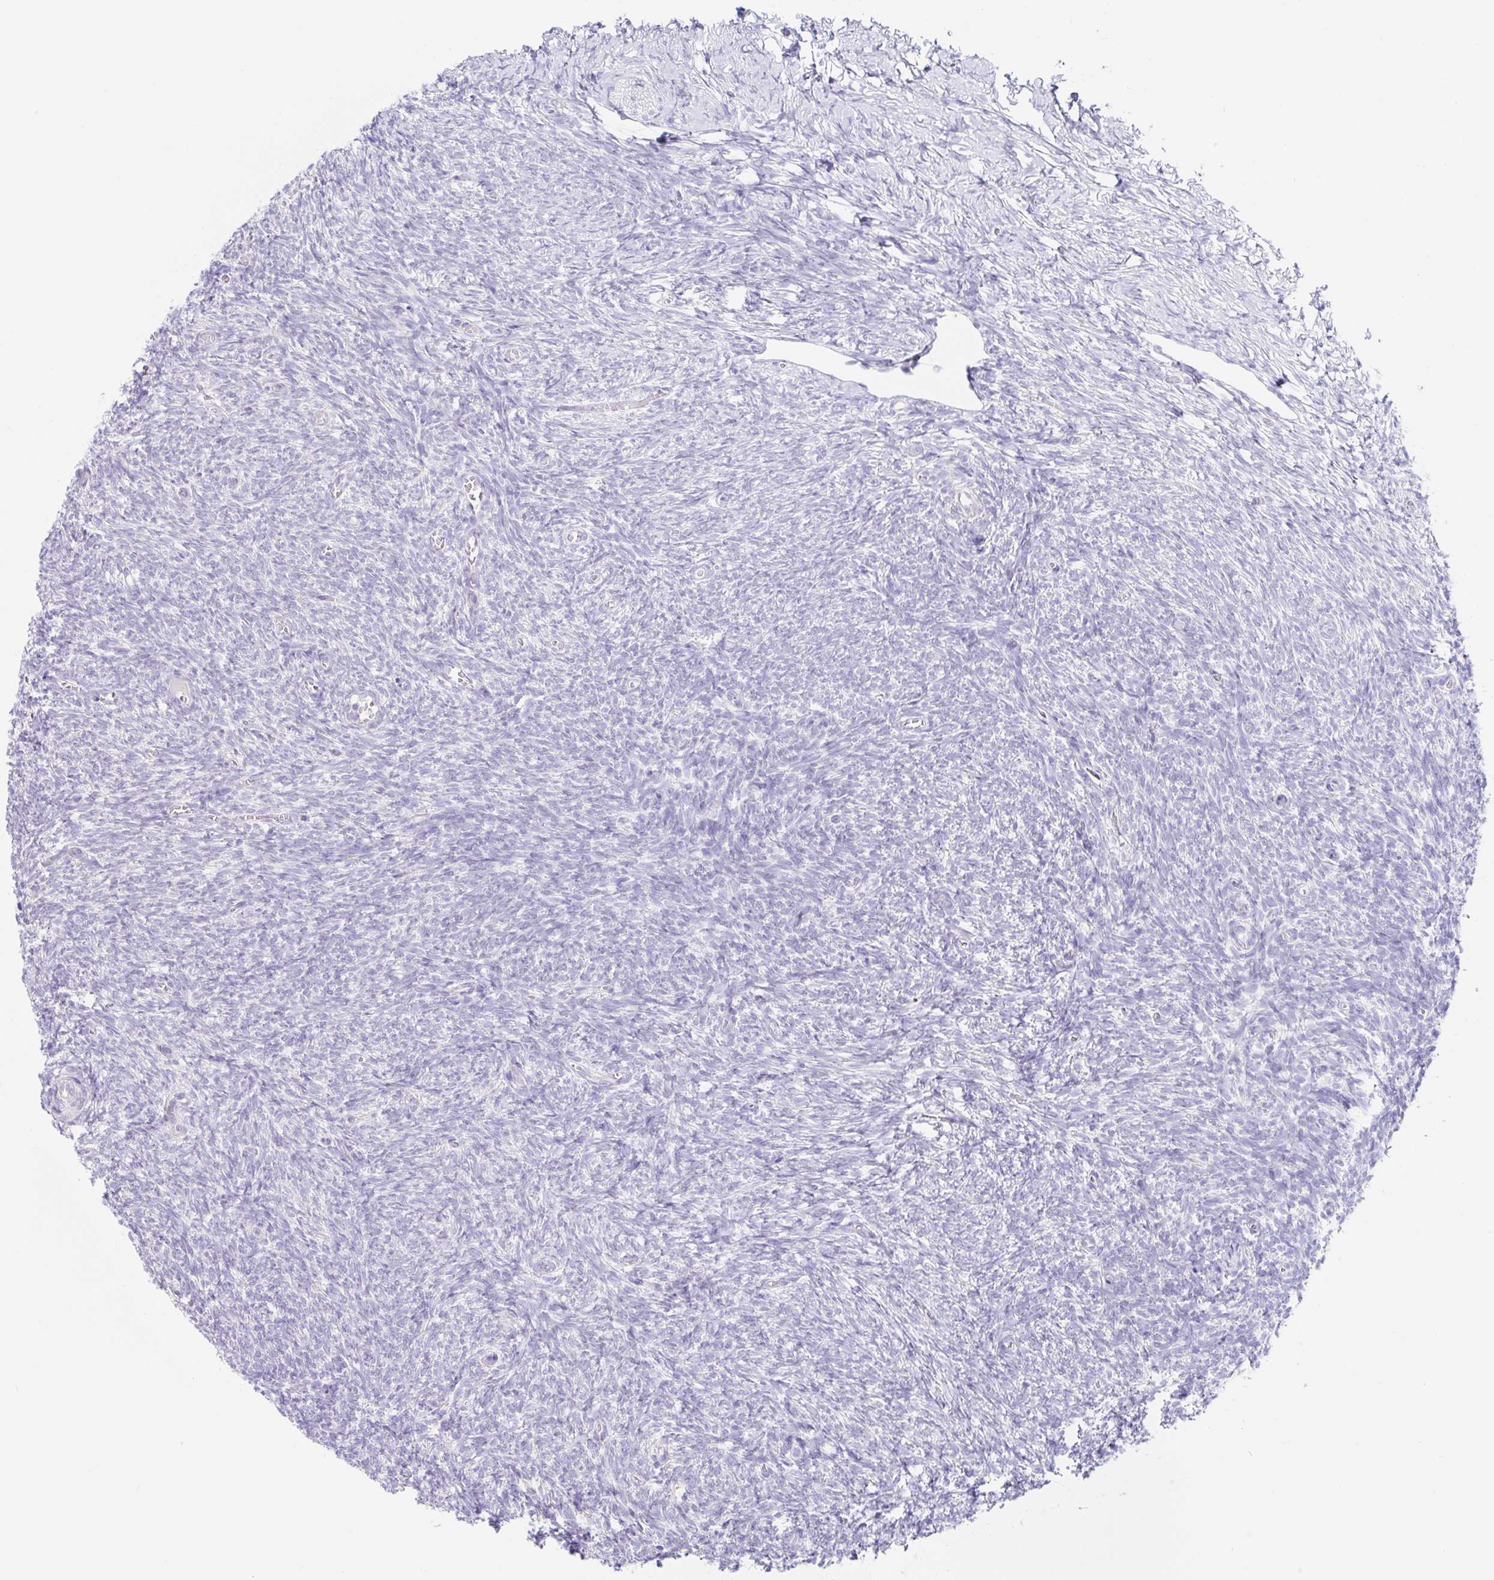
{"staining": {"intensity": "negative", "quantity": "none", "location": "none"}, "tissue": "ovary", "cell_type": "Ovarian stroma cells", "image_type": "normal", "snomed": [{"axis": "morphology", "description": "Normal tissue, NOS"}, {"axis": "topography", "description": "Ovary"}], "caption": "A high-resolution photomicrograph shows immunohistochemistry staining of unremarkable ovary, which shows no significant staining in ovarian stroma cells. Brightfield microscopy of immunohistochemistry (IHC) stained with DAB (brown) and hematoxylin (blue), captured at high magnification.", "gene": "DKK4", "patient": {"sex": "female", "age": 39}}